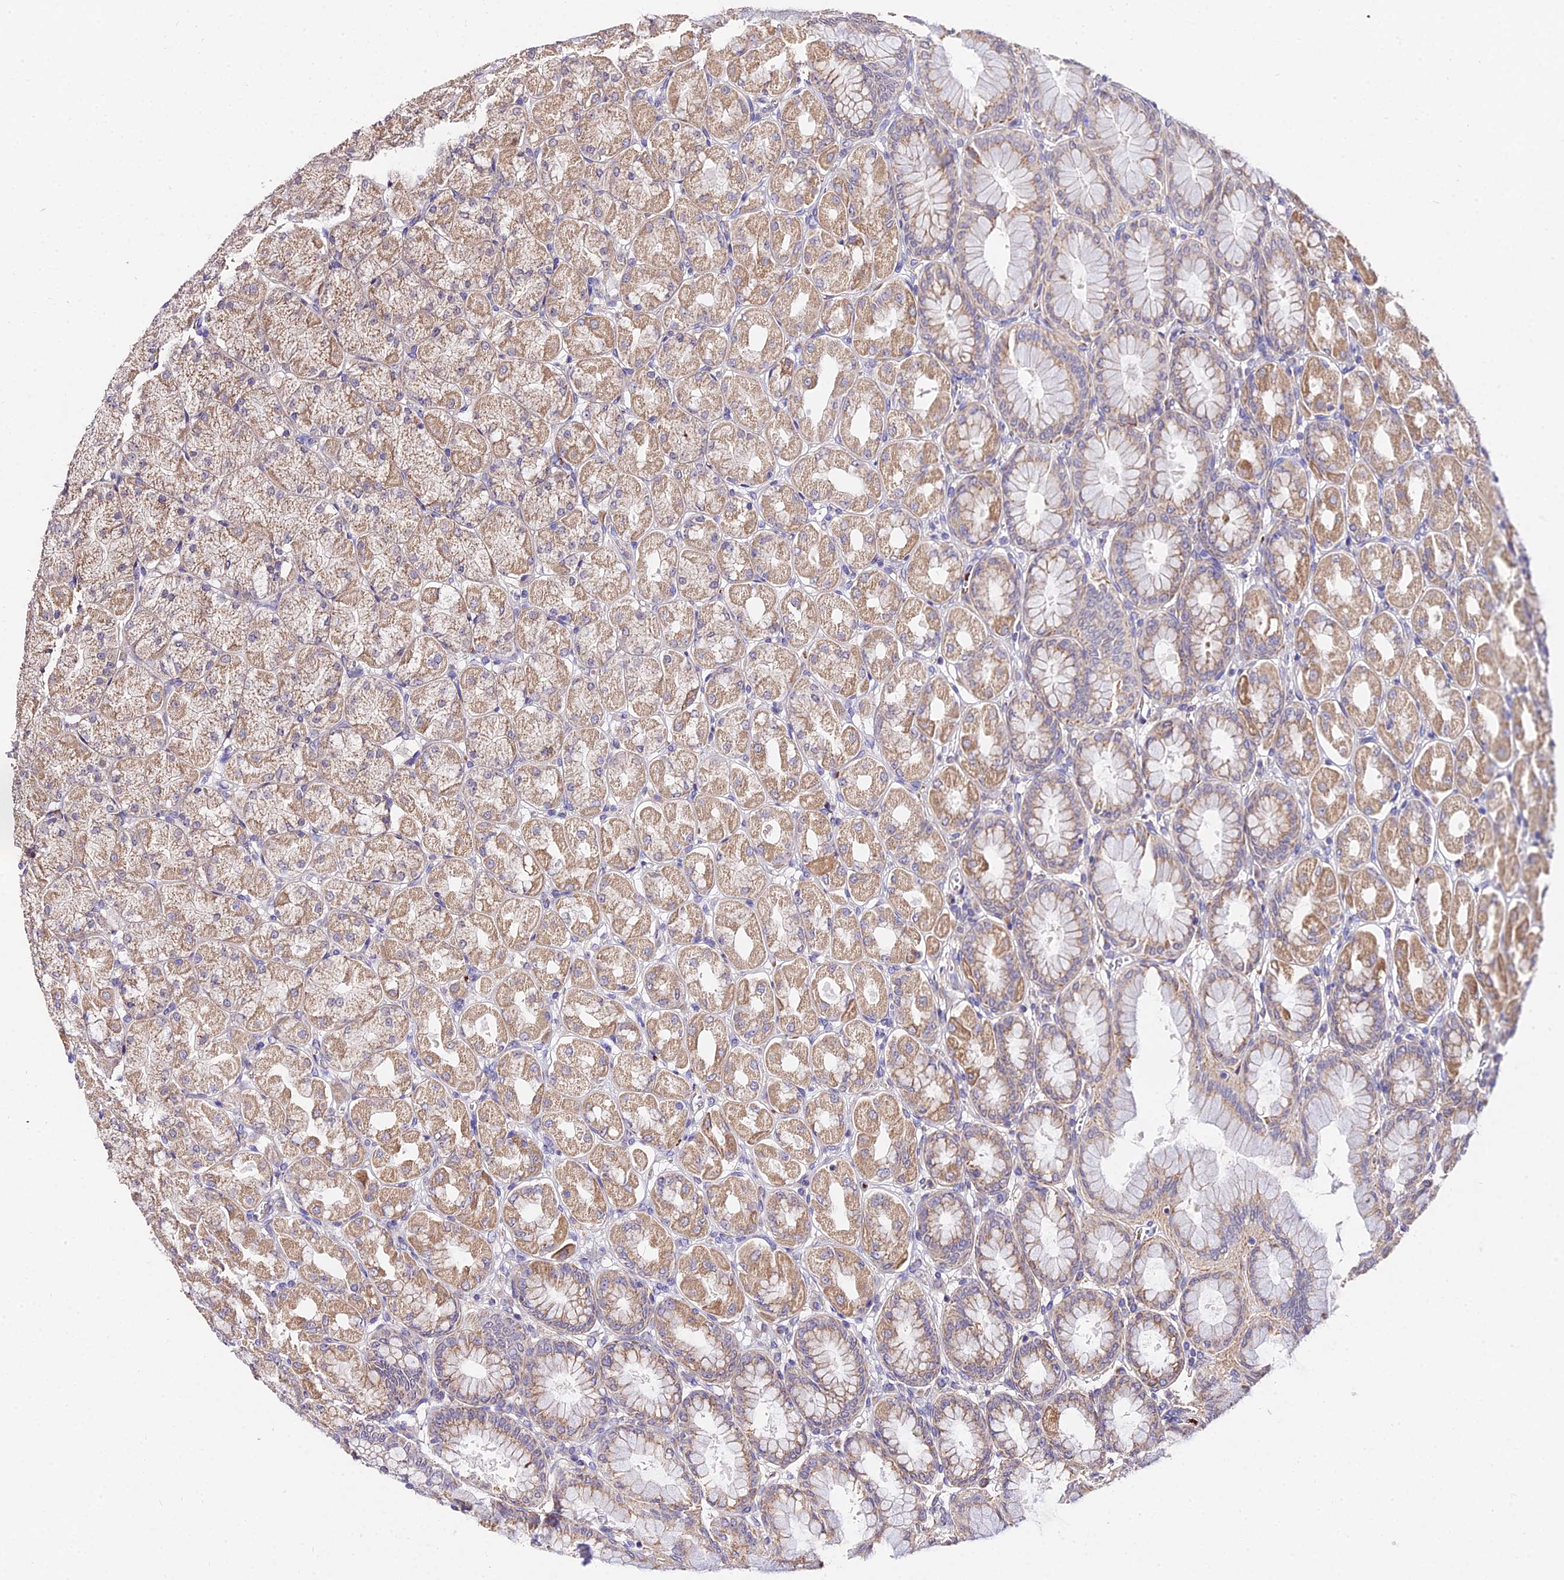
{"staining": {"intensity": "moderate", "quantity": ">75%", "location": "cytoplasmic/membranous,nuclear"}, "tissue": "stomach", "cell_type": "Glandular cells", "image_type": "normal", "snomed": [{"axis": "morphology", "description": "Normal tissue, NOS"}, {"axis": "topography", "description": "Stomach, upper"}], "caption": "High-power microscopy captured an immunohistochemistry (IHC) image of benign stomach, revealing moderate cytoplasmic/membranous,nuclear staining in approximately >75% of glandular cells. Nuclei are stained in blue.", "gene": "WDR5B", "patient": {"sex": "female", "age": 56}}